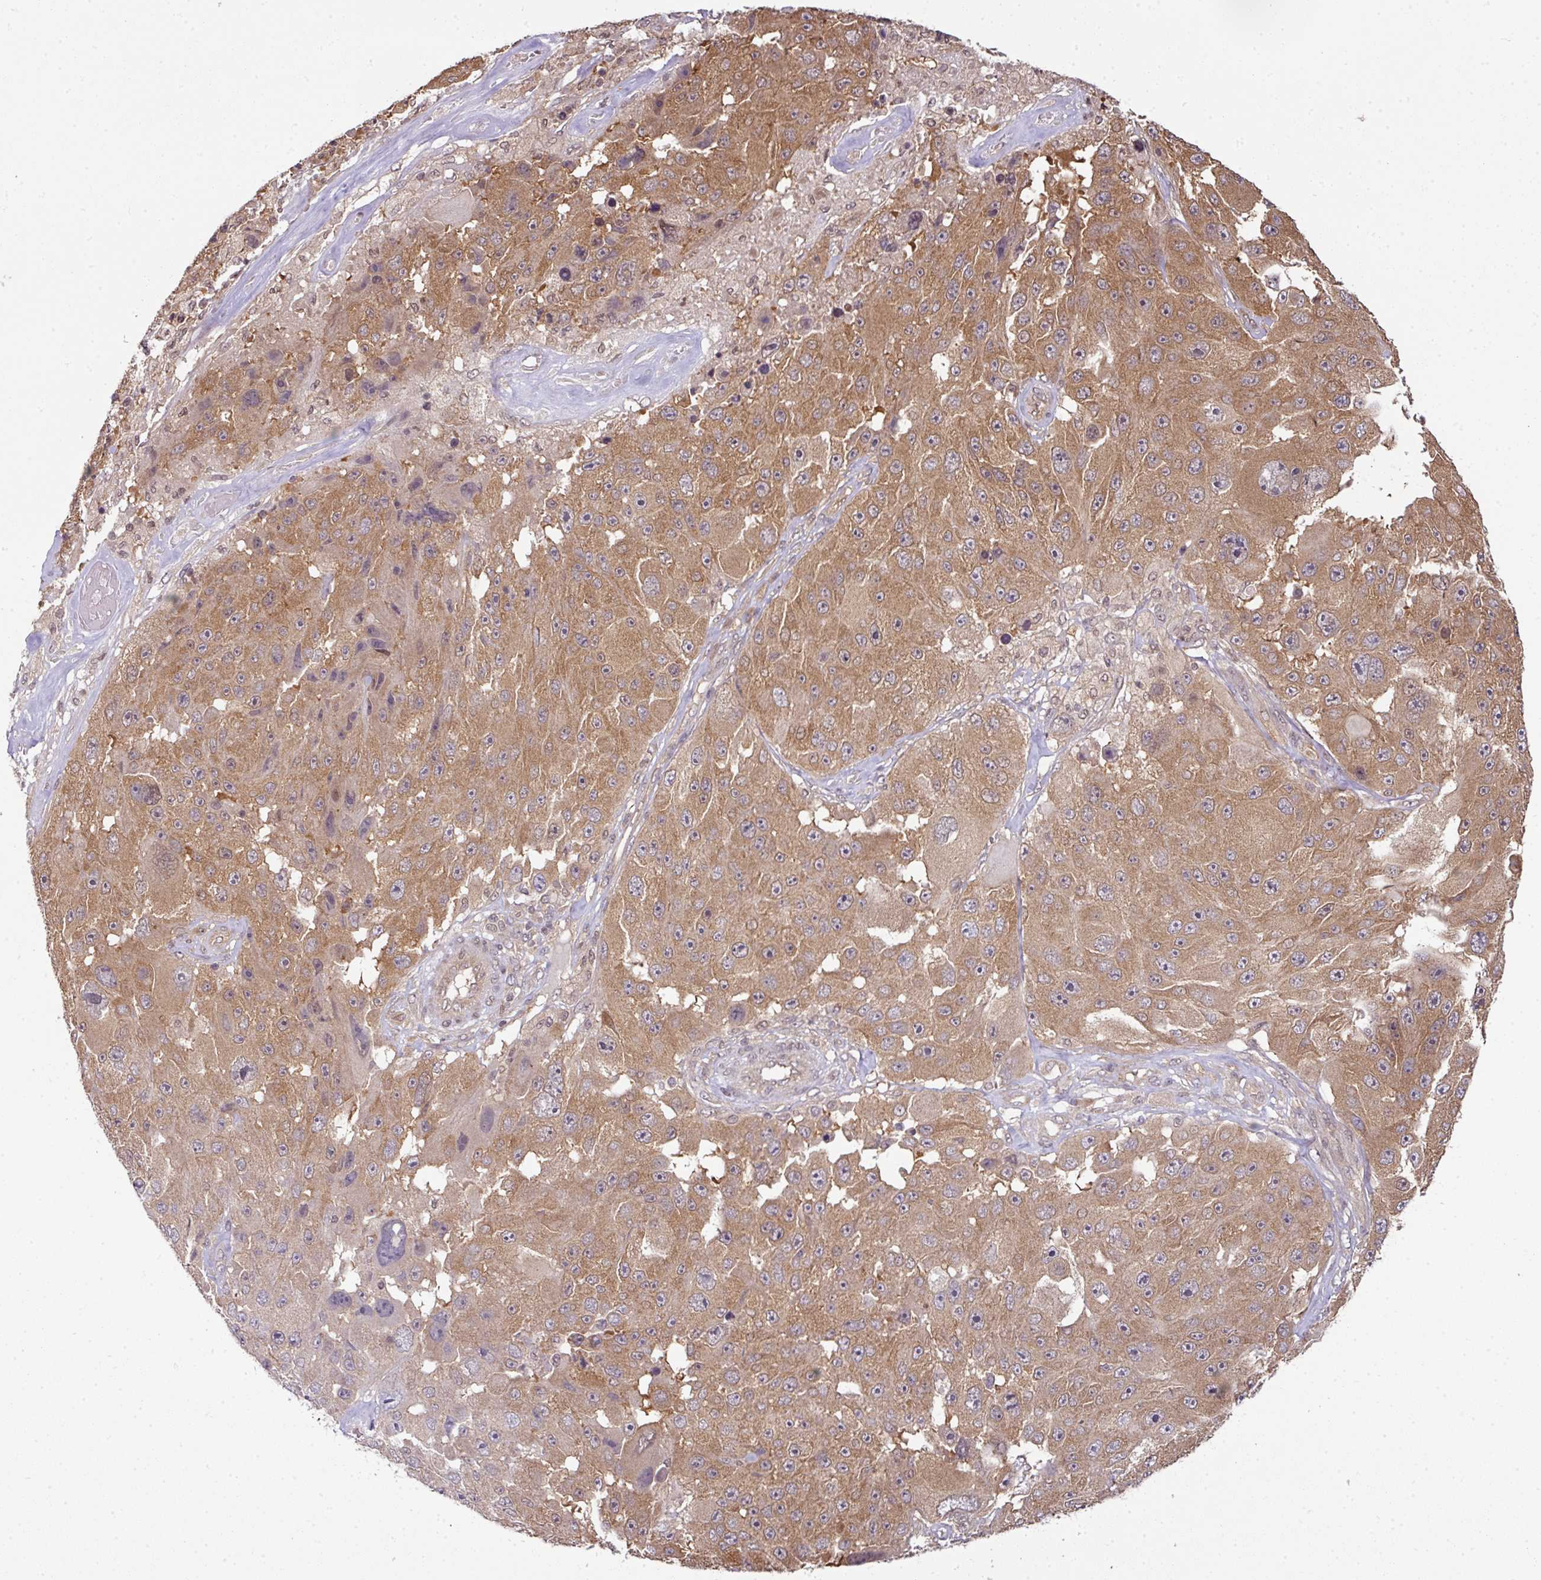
{"staining": {"intensity": "moderate", "quantity": ">75%", "location": "cytoplasmic/membranous"}, "tissue": "melanoma", "cell_type": "Tumor cells", "image_type": "cancer", "snomed": [{"axis": "morphology", "description": "Malignant melanoma, Metastatic site"}, {"axis": "topography", "description": "Lymph node"}], "caption": "Melanoma stained with DAB immunohistochemistry (IHC) shows medium levels of moderate cytoplasmic/membranous positivity in about >75% of tumor cells. Nuclei are stained in blue.", "gene": "ANKRD18A", "patient": {"sex": "male", "age": 62}}